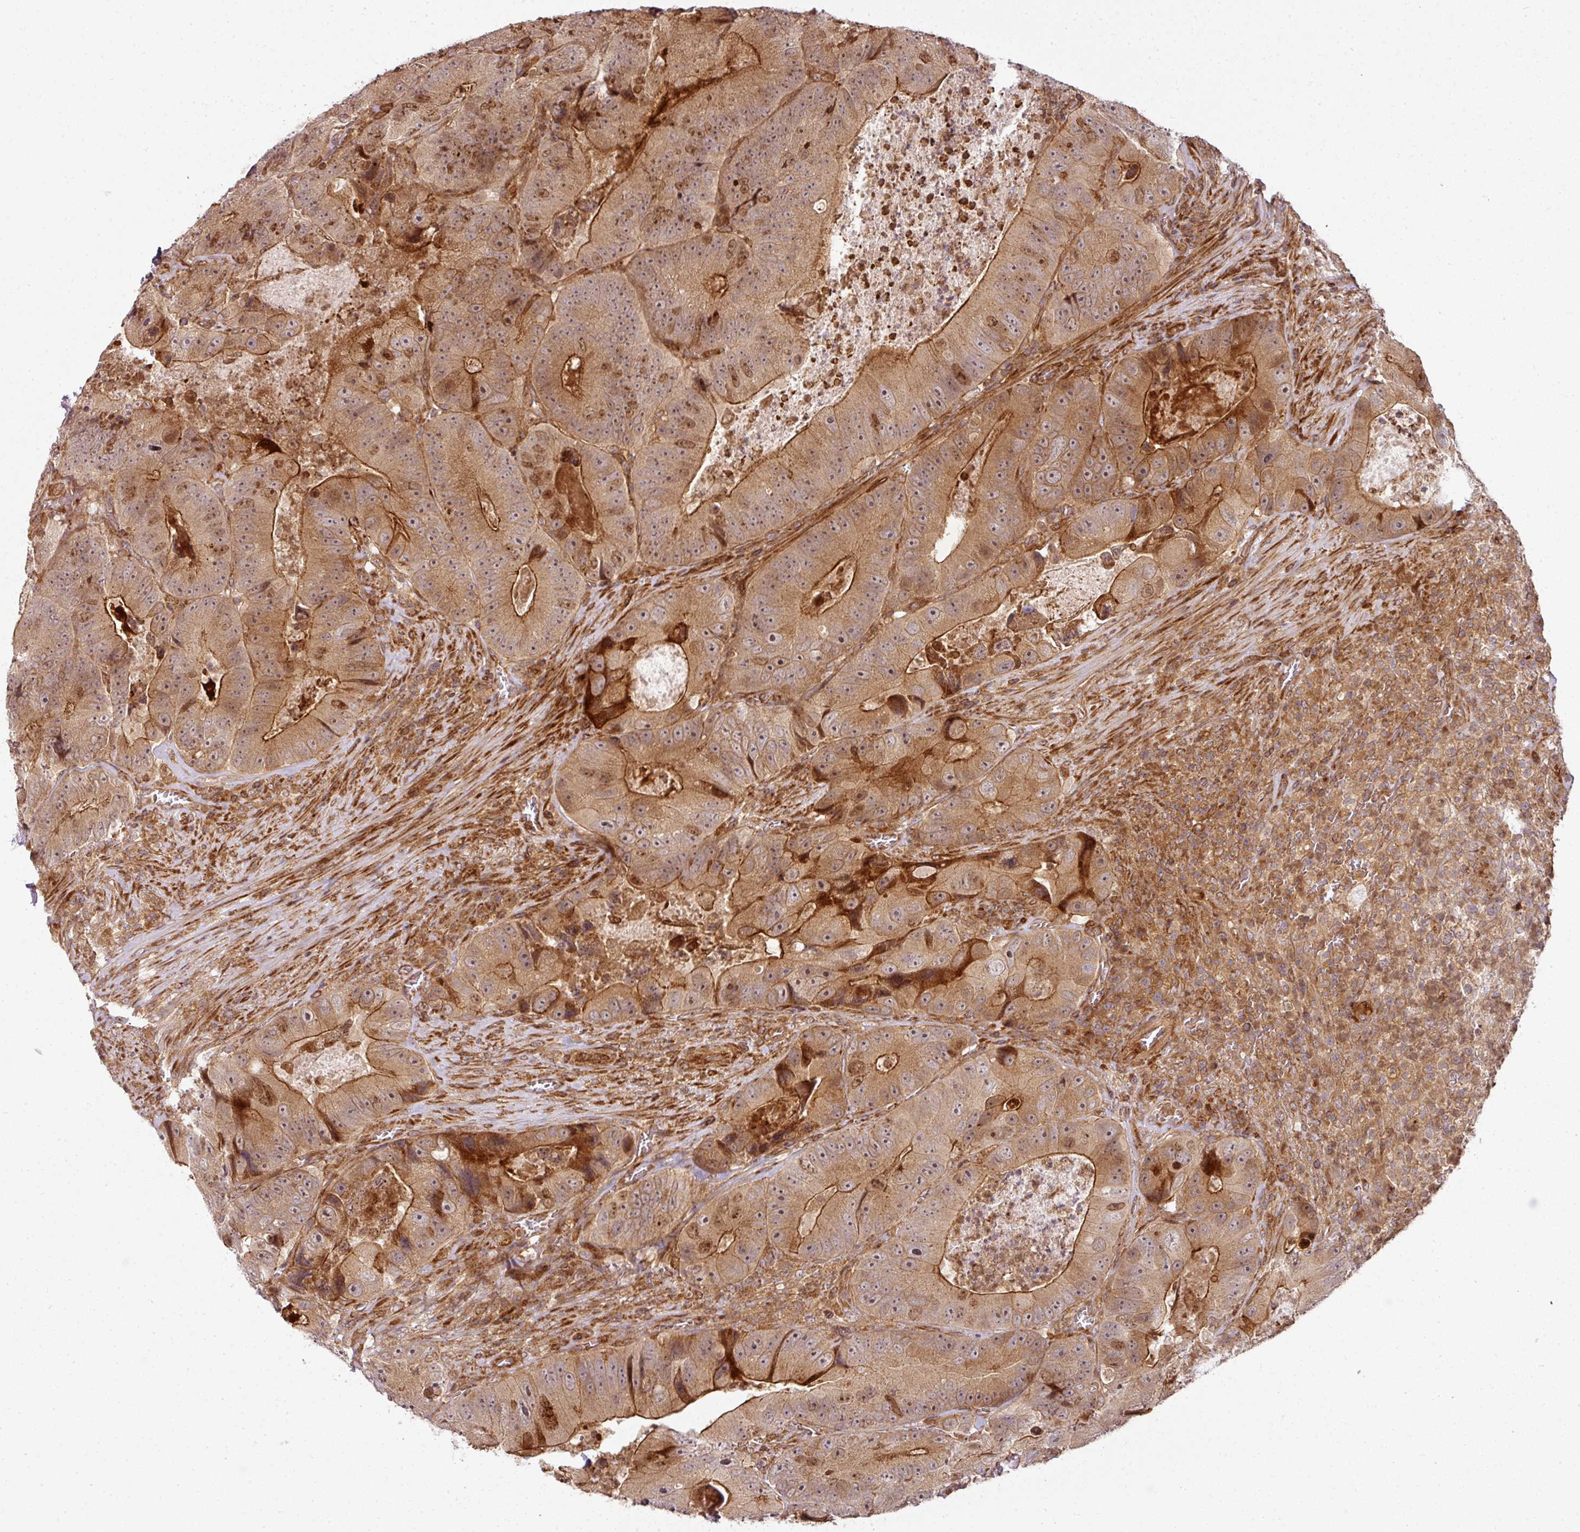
{"staining": {"intensity": "moderate", "quantity": ">75%", "location": "cytoplasmic/membranous,nuclear"}, "tissue": "colorectal cancer", "cell_type": "Tumor cells", "image_type": "cancer", "snomed": [{"axis": "morphology", "description": "Adenocarcinoma, NOS"}, {"axis": "topography", "description": "Colon"}], "caption": "Tumor cells demonstrate moderate cytoplasmic/membranous and nuclear expression in approximately >75% of cells in adenocarcinoma (colorectal).", "gene": "ATAT1", "patient": {"sex": "female", "age": 86}}